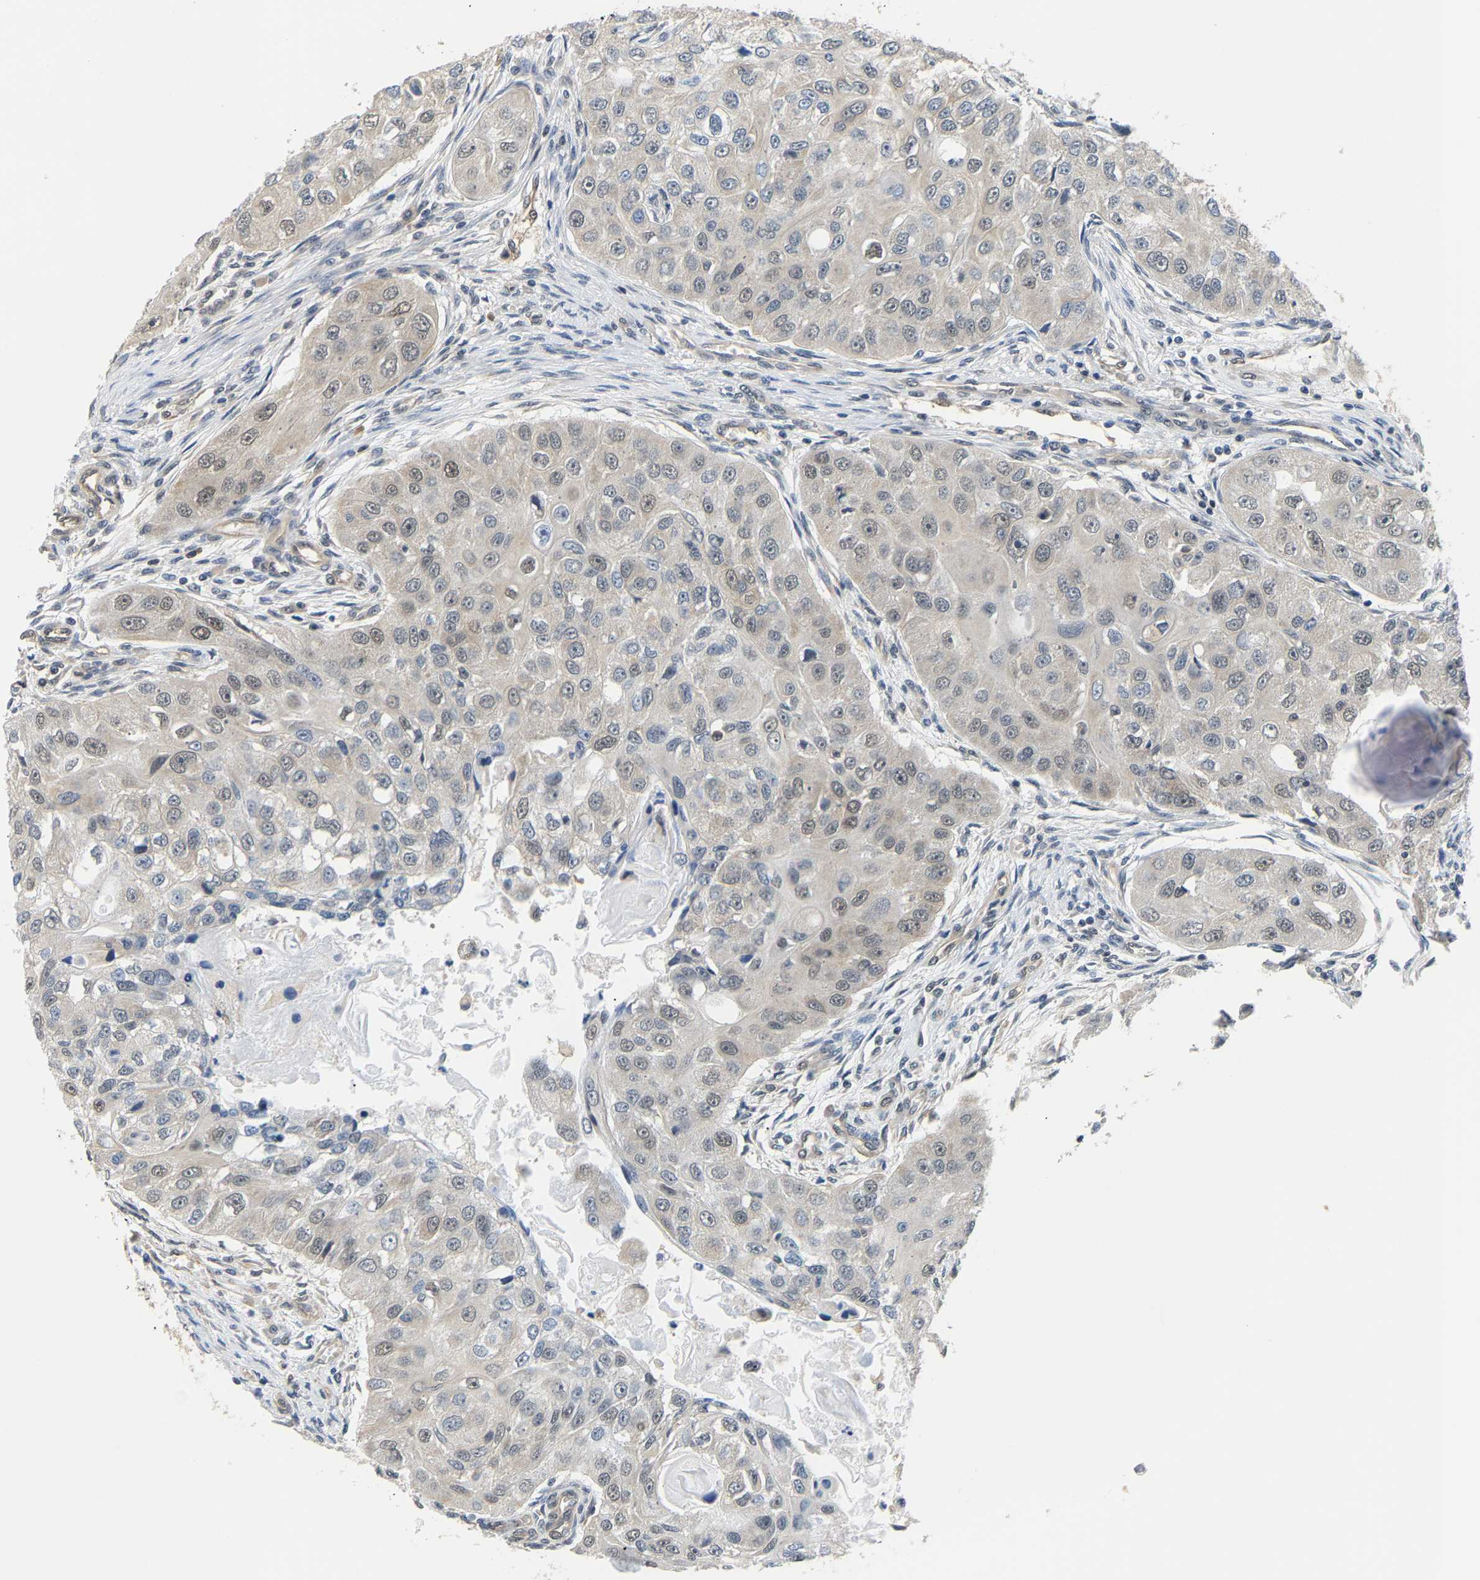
{"staining": {"intensity": "weak", "quantity": ">75%", "location": "cytoplasmic/membranous"}, "tissue": "head and neck cancer", "cell_type": "Tumor cells", "image_type": "cancer", "snomed": [{"axis": "morphology", "description": "Normal tissue, NOS"}, {"axis": "morphology", "description": "Squamous cell carcinoma, NOS"}, {"axis": "topography", "description": "Skeletal muscle"}, {"axis": "topography", "description": "Head-Neck"}], "caption": "Head and neck cancer (squamous cell carcinoma) tissue reveals weak cytoplasmic/membranous staining in about >75% of tumor cells, visualized by immunohistochemistry.", "gene": "ARHGEF12", "patient": {"sex": "male", "age": 51}}